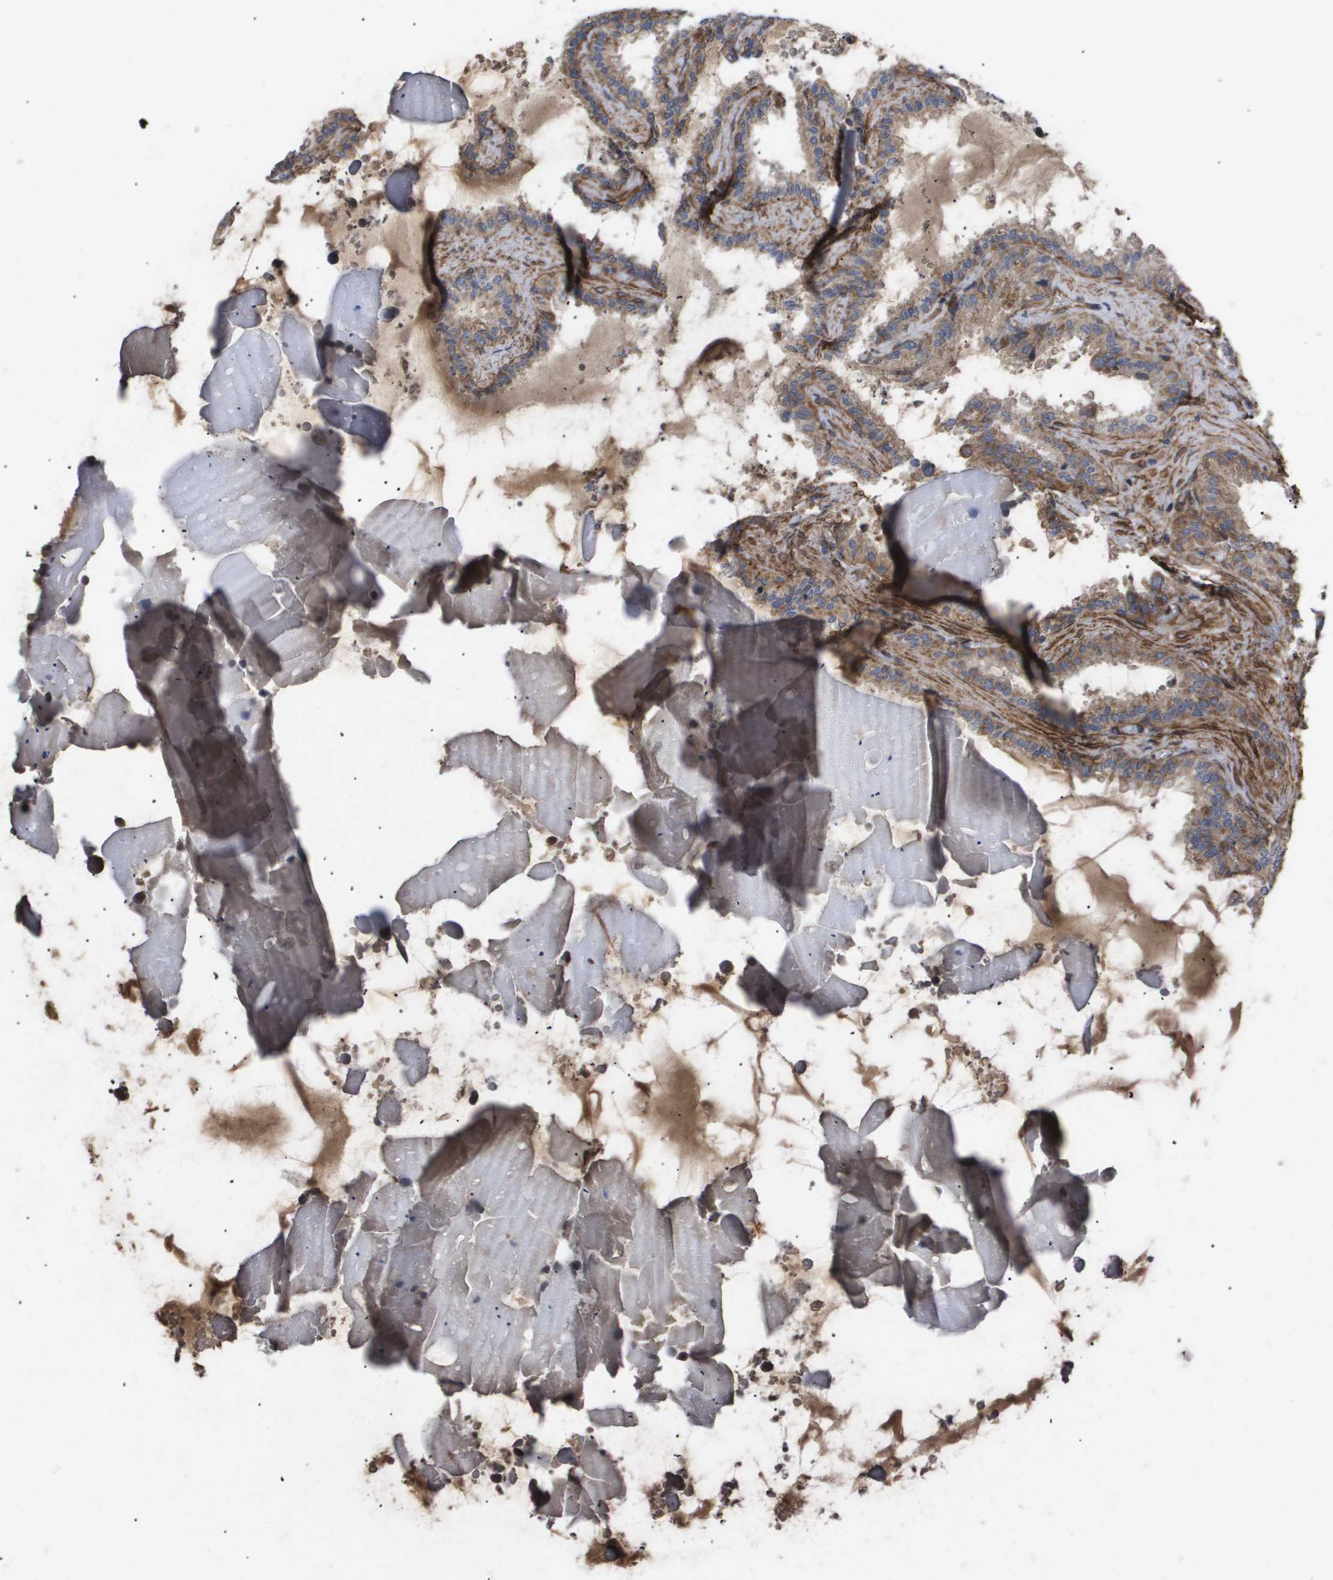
{"staining": {"intensity": "moderate", "quantity": "<25%", "location": "cytoplasmic/membranous"}, "tissue": "seminal vesicle", "cell_type": "Glandular cells", "image_type": "normal", "snomed": [{"axis": "morphology", "description": "Normal tissue, NOS"}, {"axis": "topography", "description": "Seminal veicle"}], "caption": "The image exhibits staining of benign seminal vesicle, revealing moderate cytoplasmic/membranous protein expression (brown color) within glandular cells. (DAB (3,3'-diaminobenzidine) = brown stain, brightfield microscopy at high magnification).", "gene": "TNS1", "patient": {"sex": "male", "age": 46}}